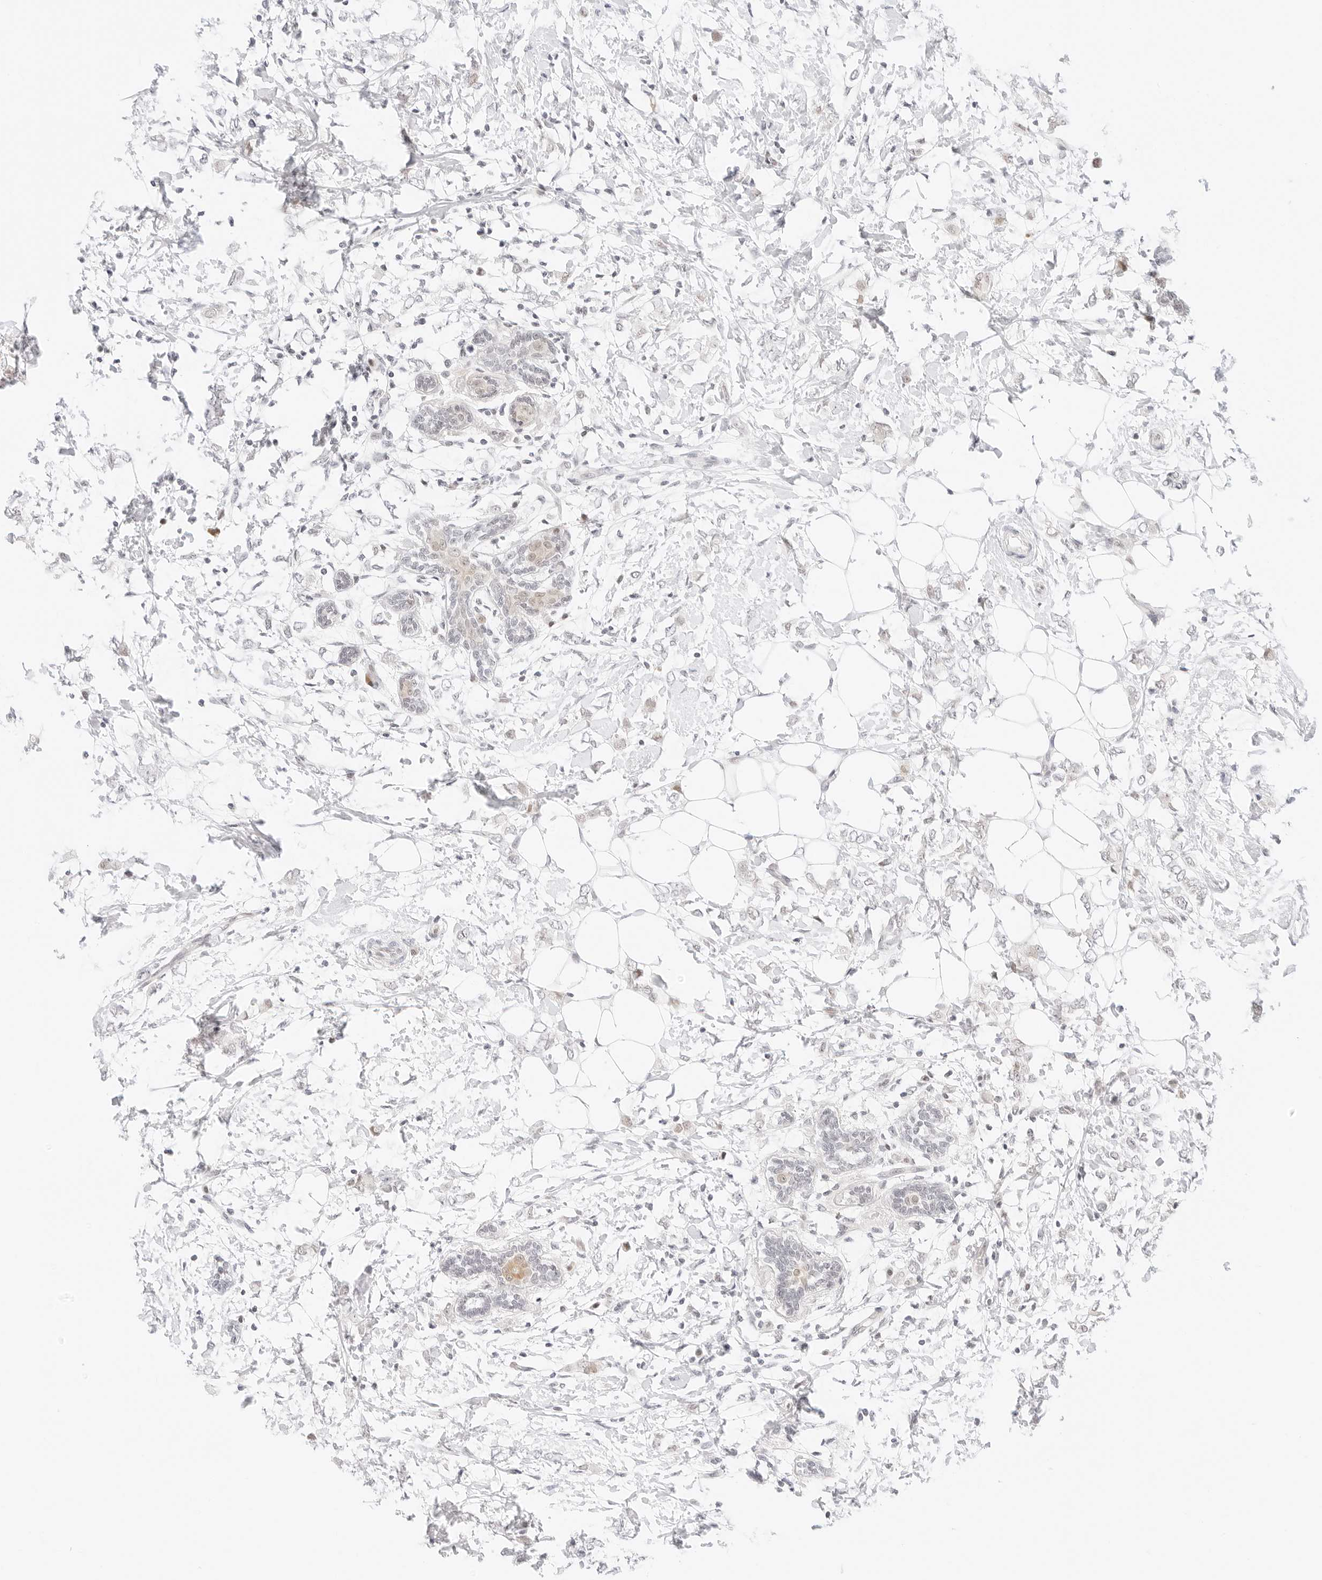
{"staining": {"intensity": "negative", "quantity": "none", "location": "none"}, "tissue": "breast cancer", "cell_type": "Tumor cells", "image_type": "cancer", "snomed": [{"axis": "morphology", "description": "Normal tissue, NOS"}, {"axis": "morphology", "description": "Lobular carcinoma"}, {"axis": "topography", "description": "Breast"}], "caption": "DAB (3,3'-diaminobenzidine) immunohistochemical staining of human breast lobular carcinoma exhibits no significant expression in tumor cells. (Brightfield microscopy of DAB IHC at high magnification).", "gene": "POLR3C", "patient": {"sex": "female", "age": 47}}